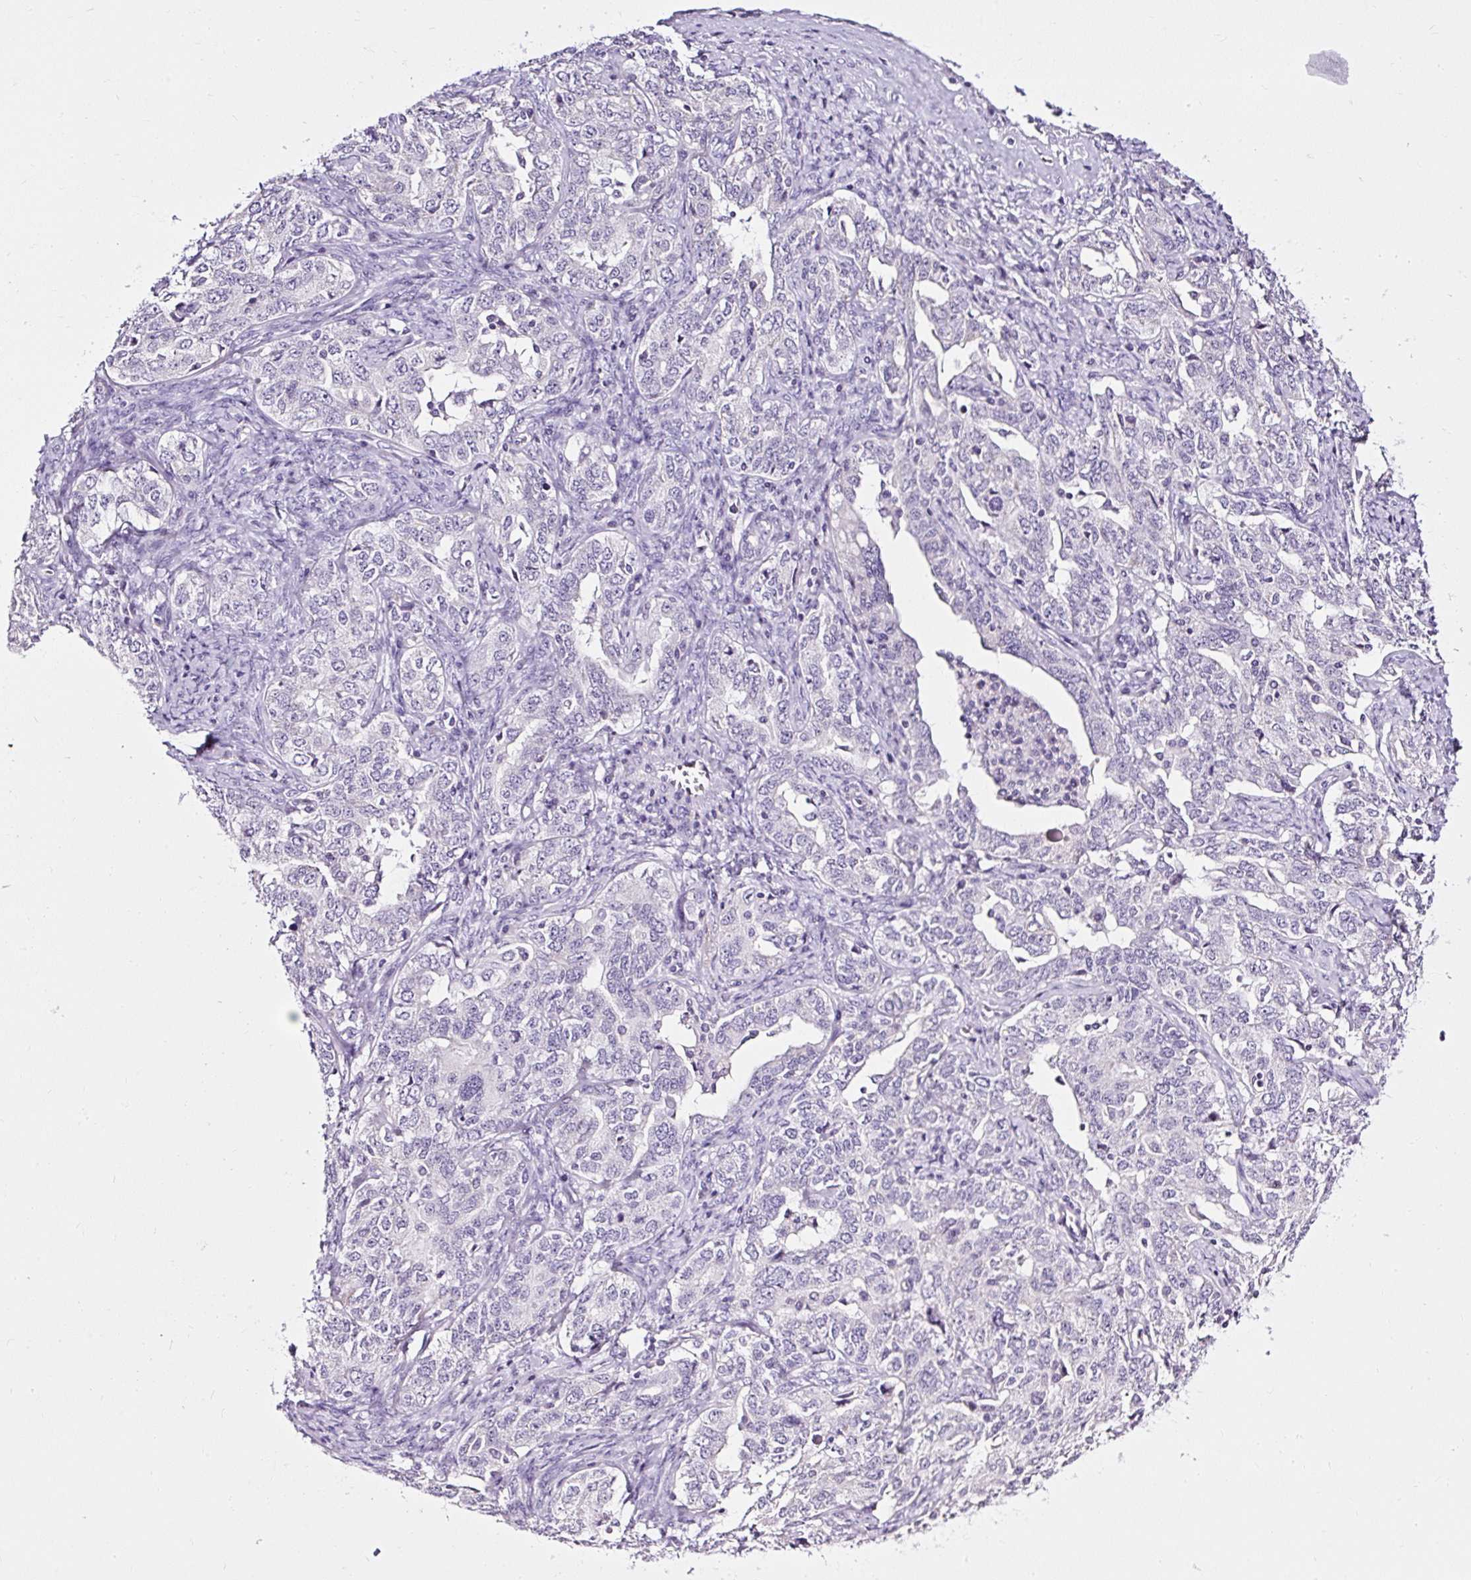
{"staining": {"intensity": "negative", "quantity": "none", "location": "none"}, "tissue": "ovarian cancer", "cell_type": "Tumor cells", "image_type": "cancer", "snomed": [{"axis": "morphology", "description": "Carcinoma, endometroid"}, {"axis": "topography", "description": "Ovary"}], "caption": "This photomicrograph is of ovarian cancer stained with immunohistochemistry to label a protein in brown with the nuclei are counter-stained blue. There is no expression in tumor cells. (IHC, brightfield microscopy, high magnification).", "gene": "ATP2A1", "patient": {"sex": "female", "age": 62}}